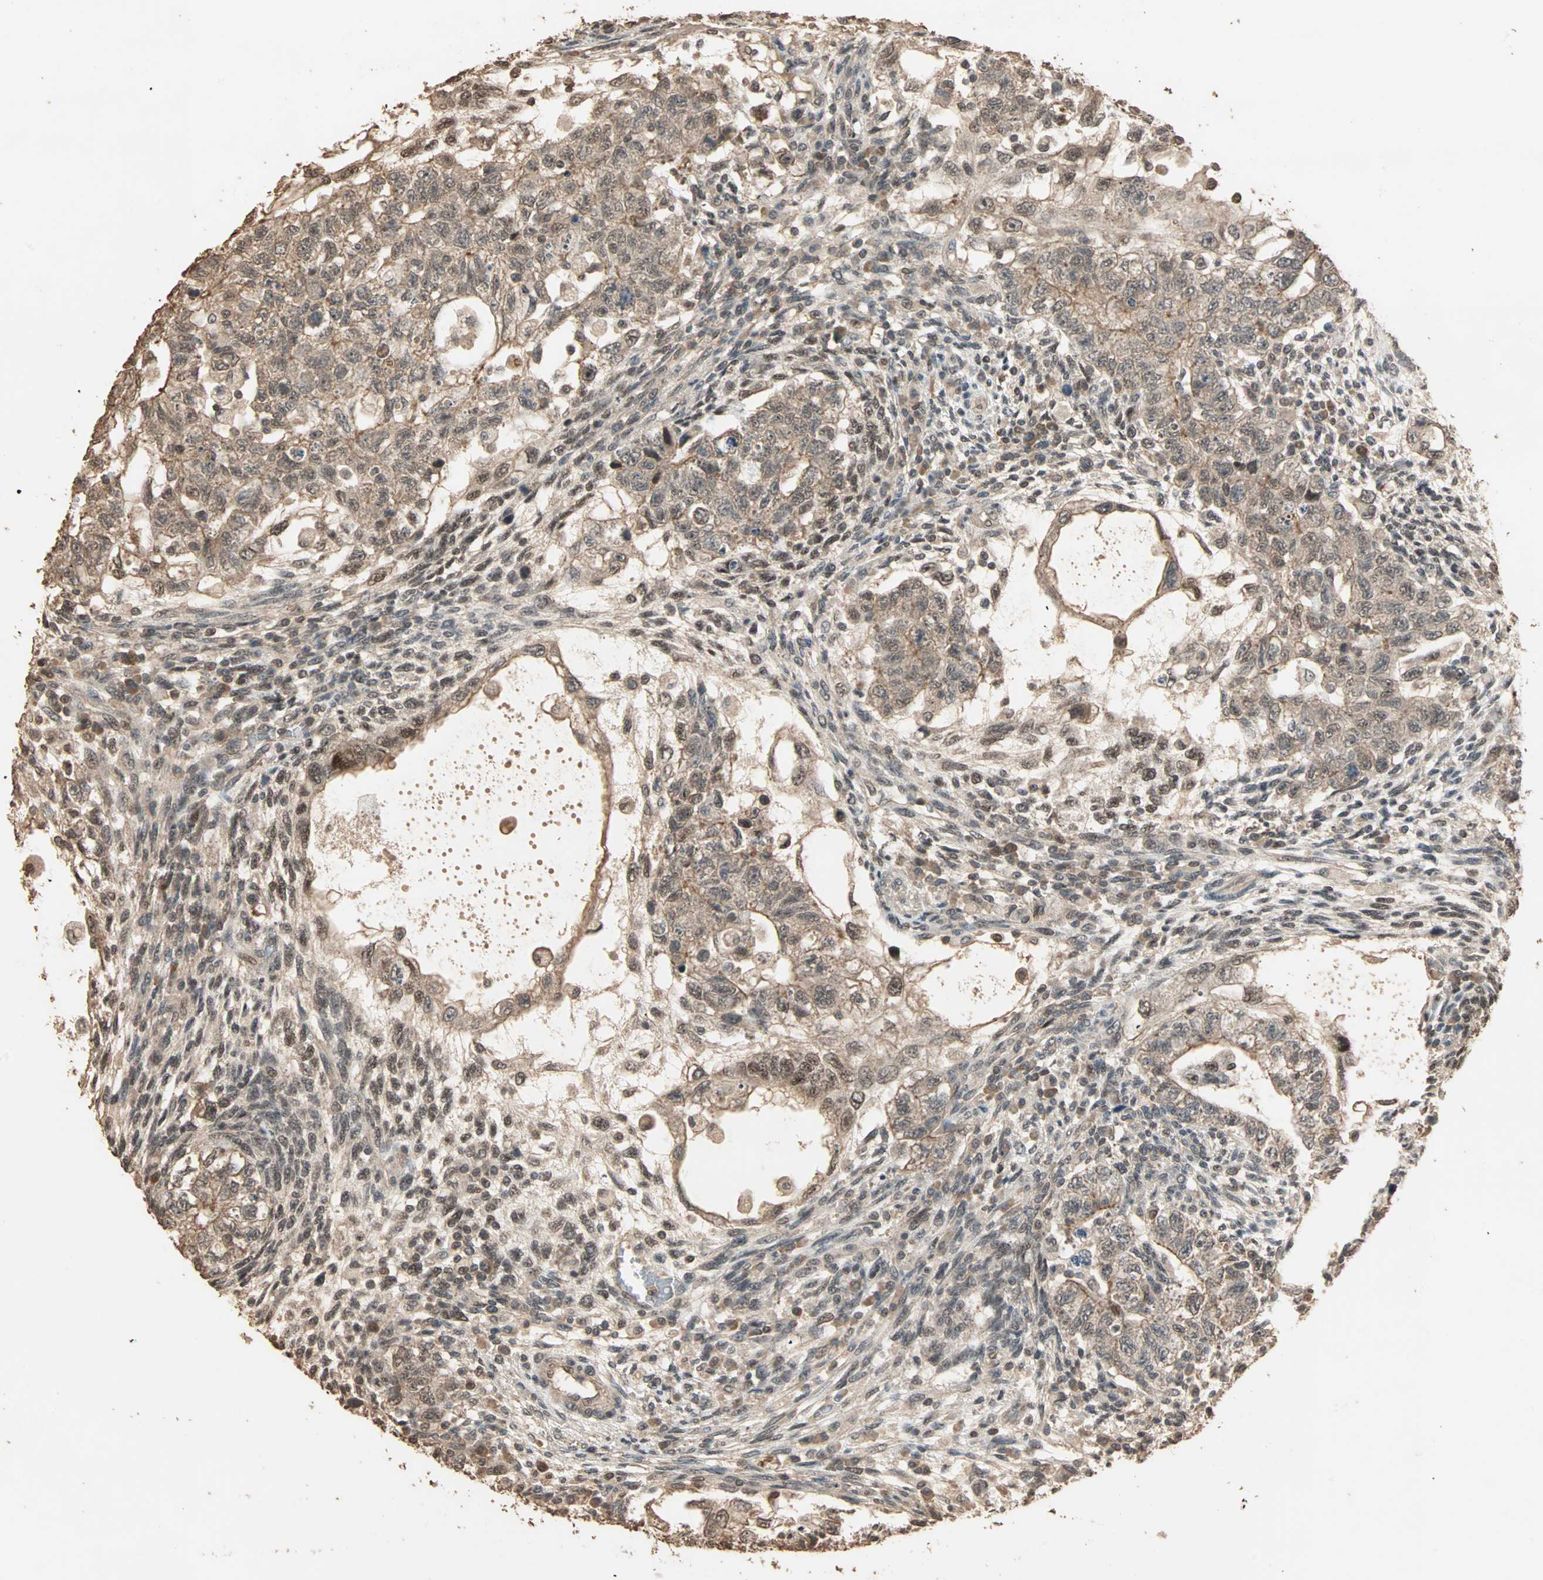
{"staining": {"intensity": "moderate", "quantity": ">75%", "location": "cytoplasmic/membranous,nuclear"}, "tissue": "testis cancer", "cell_type": "Tumor cells", "image_type": "cancer", "snomed": [{"axis": "morphology", "description": "Normal tissue, NOS"}, {"axis": "morphology", "description": "Carcinoma, Embryonal, NOS"}, {"axis": "topography", "description": "Testis"}], "caption": "A photomicrograph of human testis cancer stained for a protein shows moderate cytoplasmic/membranous and nuclear brown staining in tumor cells.", "gene": "ZBTB33", "patient": {"sex": "male", "age": 36}}